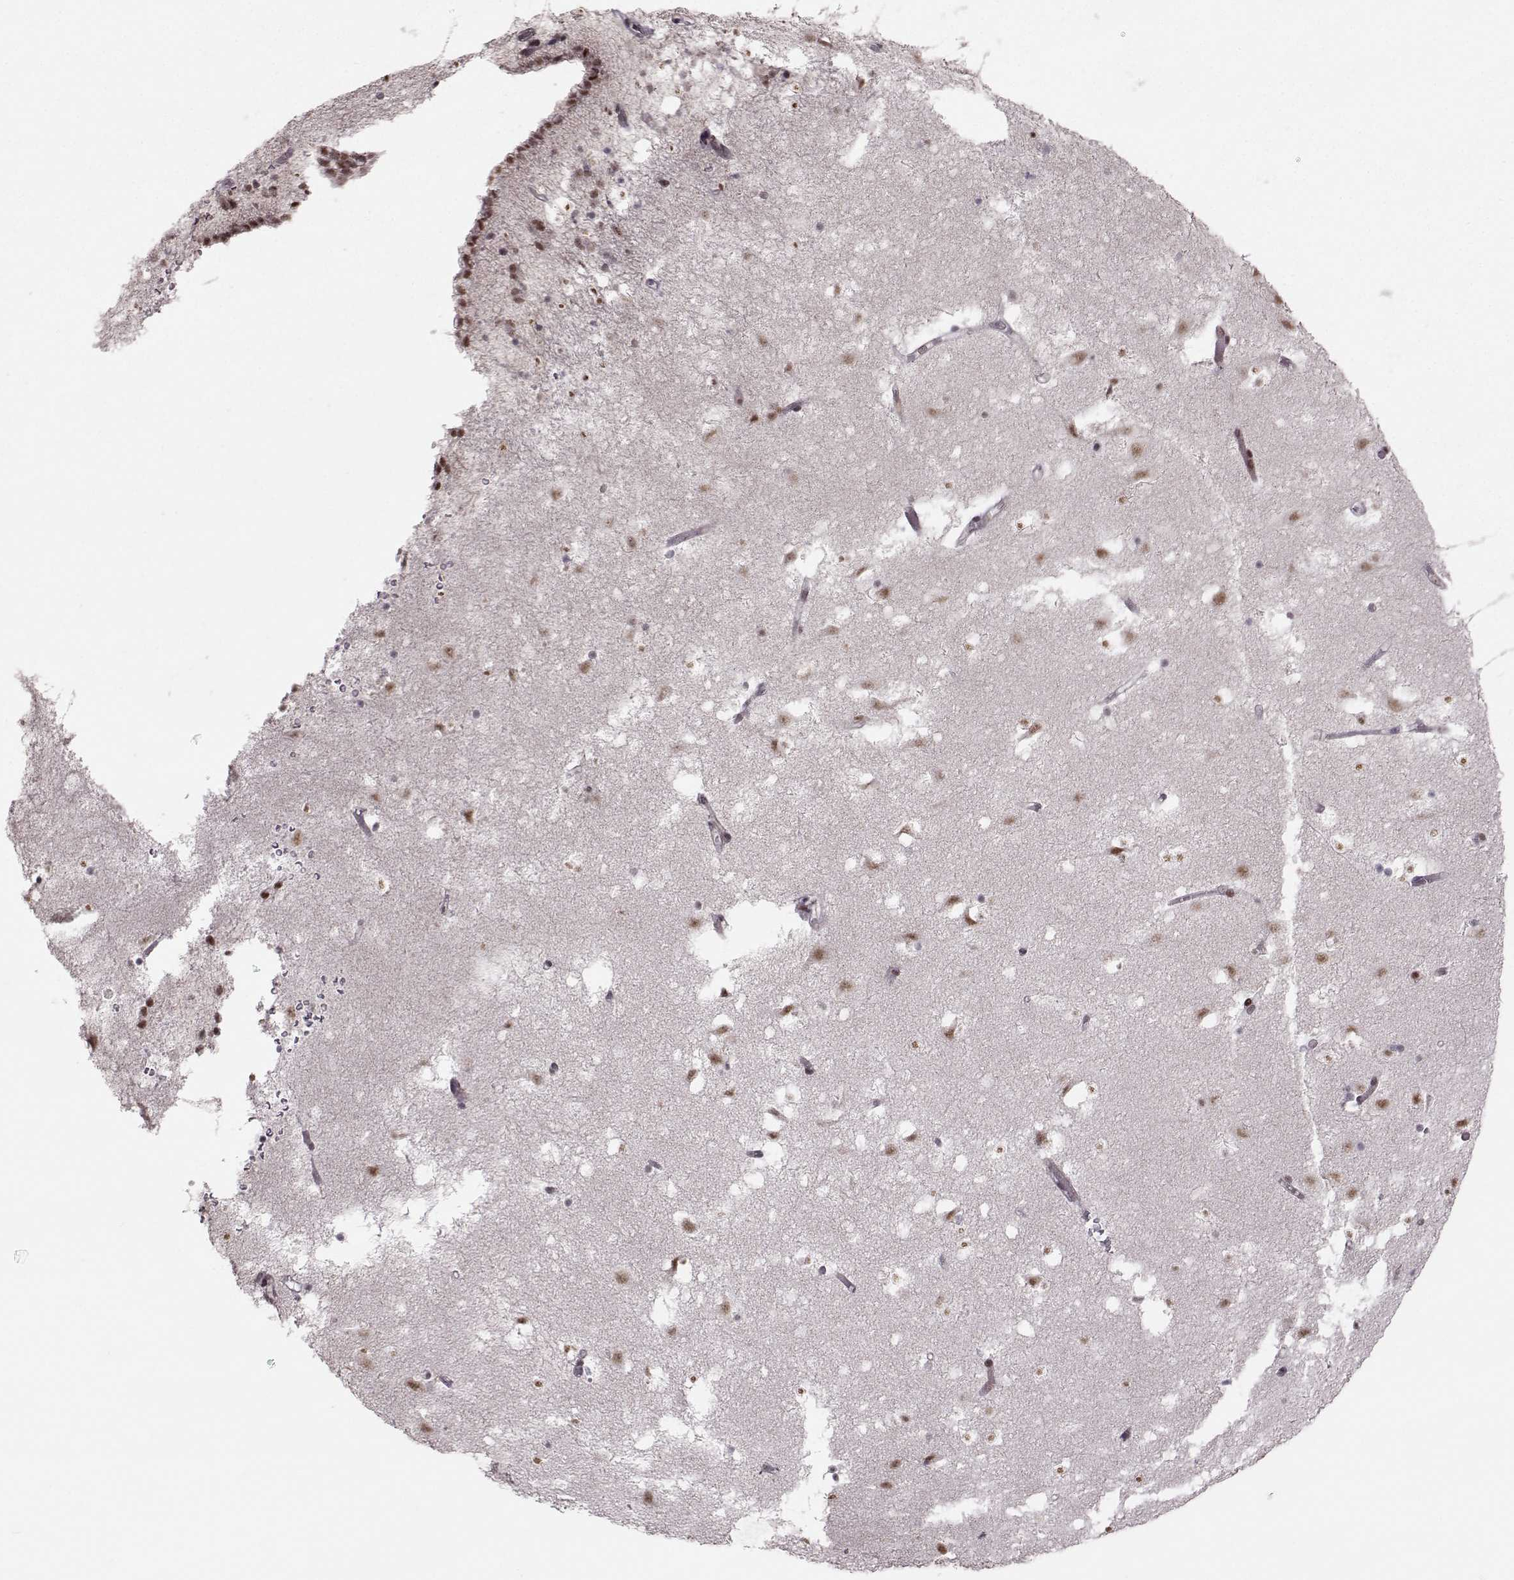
{"staining": {"intensity": "moderate", "quantity": "<25%", "location": "nuclear"}, "tissue": "caudate", "cell_type": "Glial cells", "image_type": "normal", "snomed": [{"axis": "morphology", "description": "Normal tissue, NOS"}, {"axis": "topography", "description": "Lateral ventricle wall"}], "caption": "Immunohistochemical staining of unremarkable human caudate reveals moderate nuclear protein positivity in approximately <25% of glial cells.", "gene": "SNAPC2", "patient": {"sex": "female", "age": 42}}